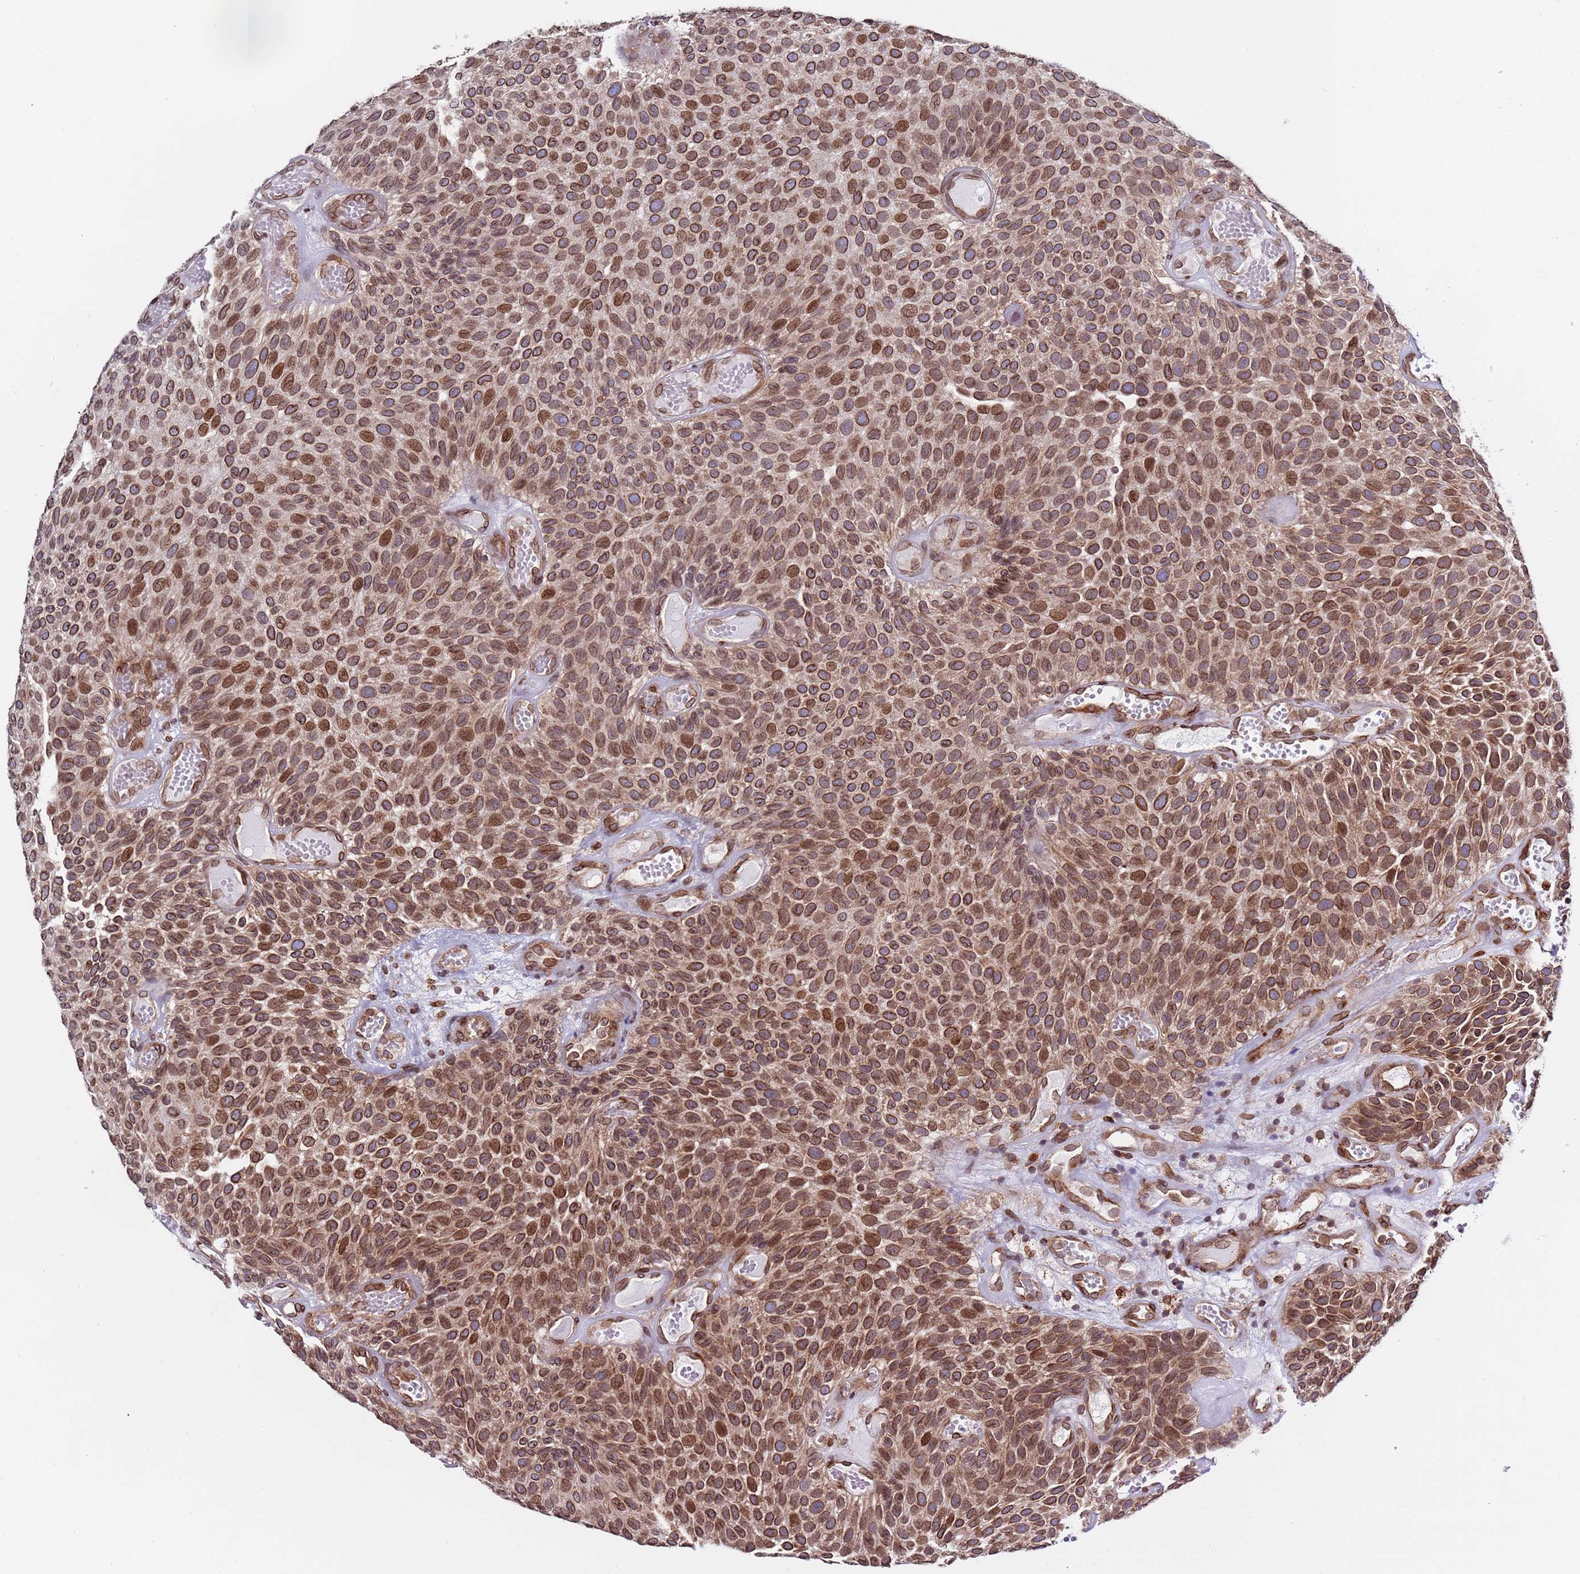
{"staining": {"intensity": "moderate", "quantity": ">75%", "location": "nuclear"}, "tissue": "urothelial cancer", "cell_type": "Tumor cells", "image_type": "cancer", "snomed": [{"axis": "morphology", "description": "Urothelial carcinoma, Low grade"}, {"axis": "topography", "description": "Urinary bladder"}], "caption": "Protein positivity by IHC demonstrates moderate nuclear positivity in approximately >75% of tumor cells in urothelial cancer. Nuclei are stained in blue.", "gene": "TOR1AIP1", "patient": {"sex": "male", "age": 89}}